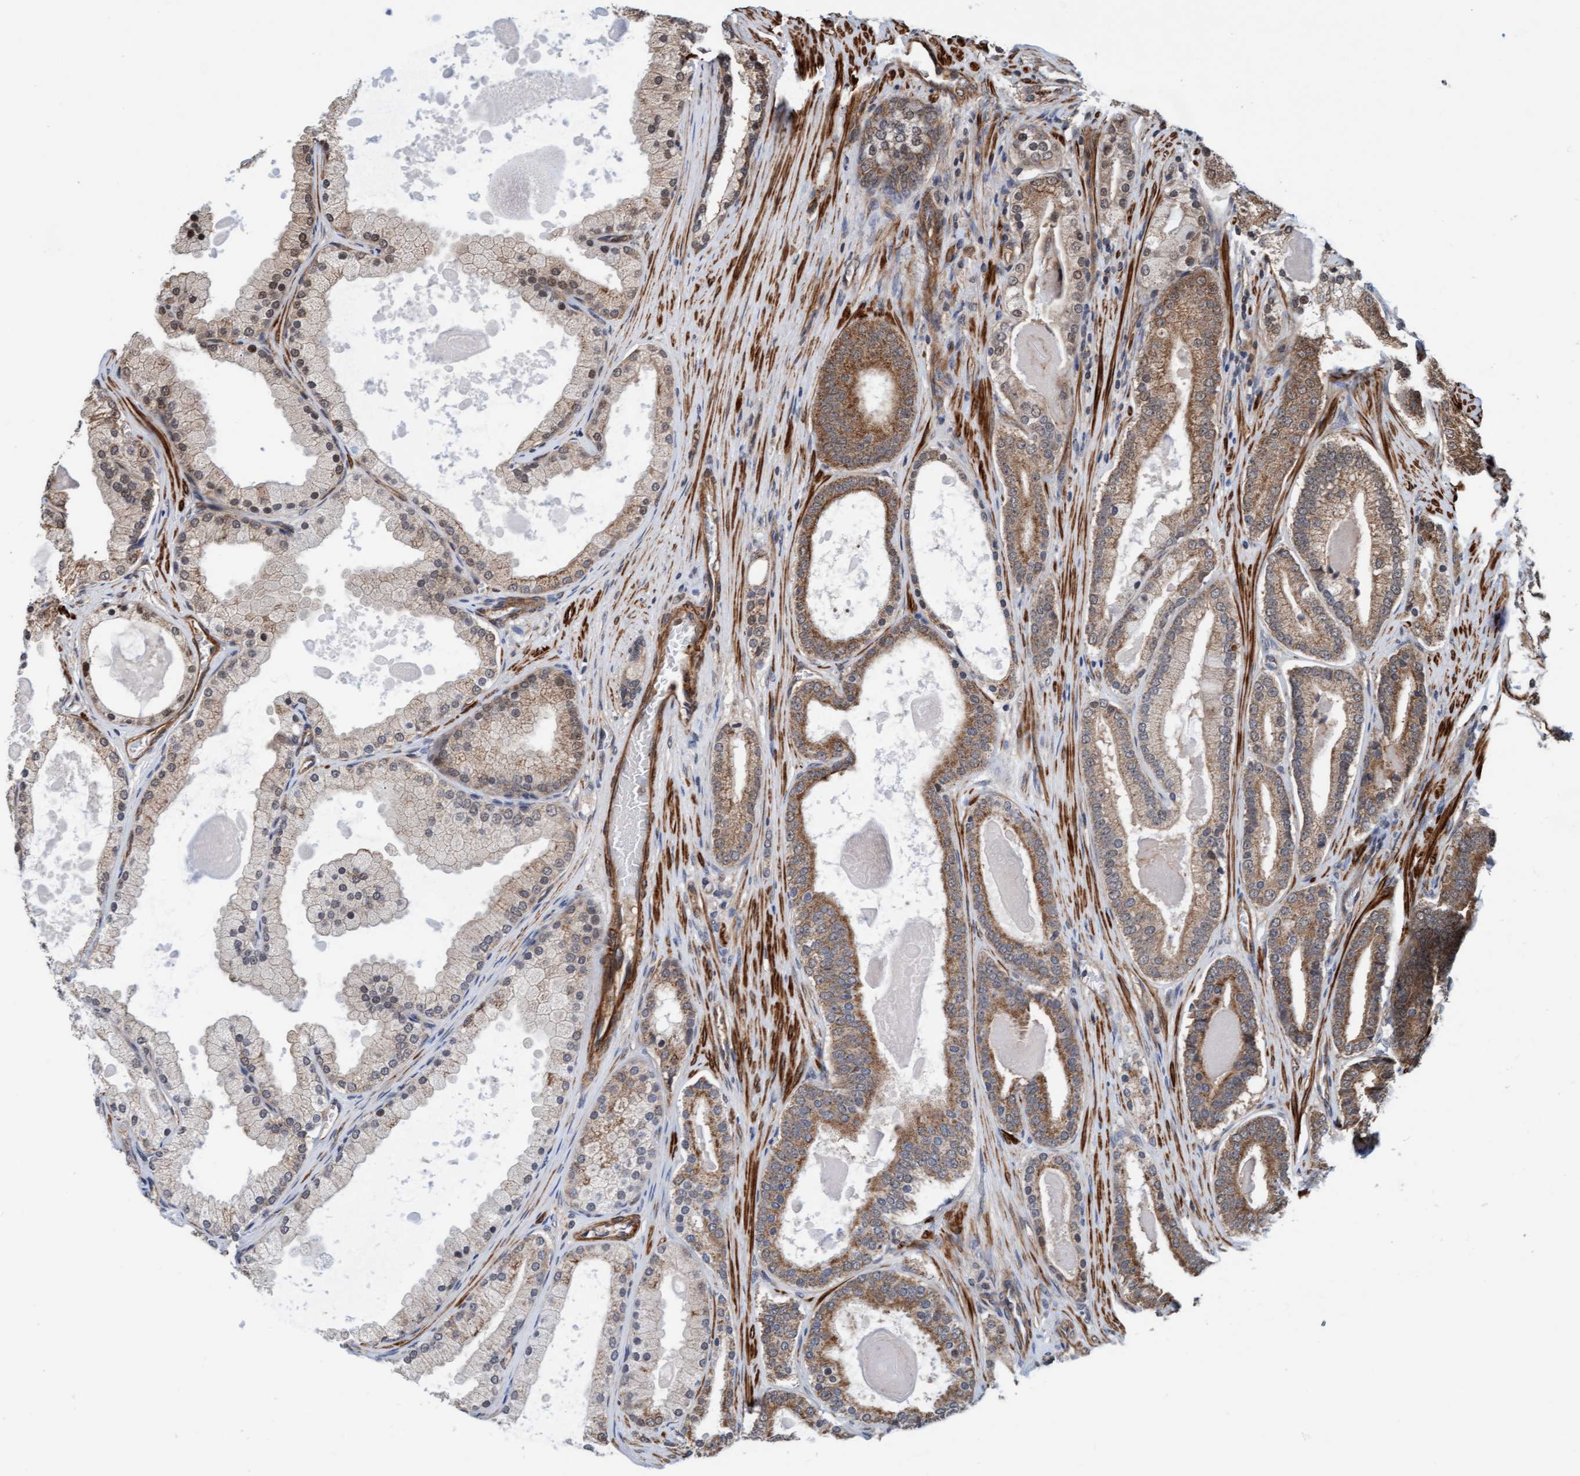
{"staining": {"intensity": "moderate", "quantity": ">75%", "location": "cytoplasmic/membranous"}, "tissue": "prostate cancer", "cell_type": "Tumor cells", "image_type": "cancer", "snomed": [{"axis": "morphology", "description": "Adenocarcinoma, High grade"}, {"axis": "topography", "description": "Prostate"}], "caption": "DAB (3,3'-diaminobenzidine) immunohistochemical staining of adenocarcinoma (high-grade) (prostate) exhibits moderate cytoplasmic/membranous protein positivity in about >75% of tumor cells.", "gene": "STXBP4", "patient": {"sex": "male", "age": 60}}